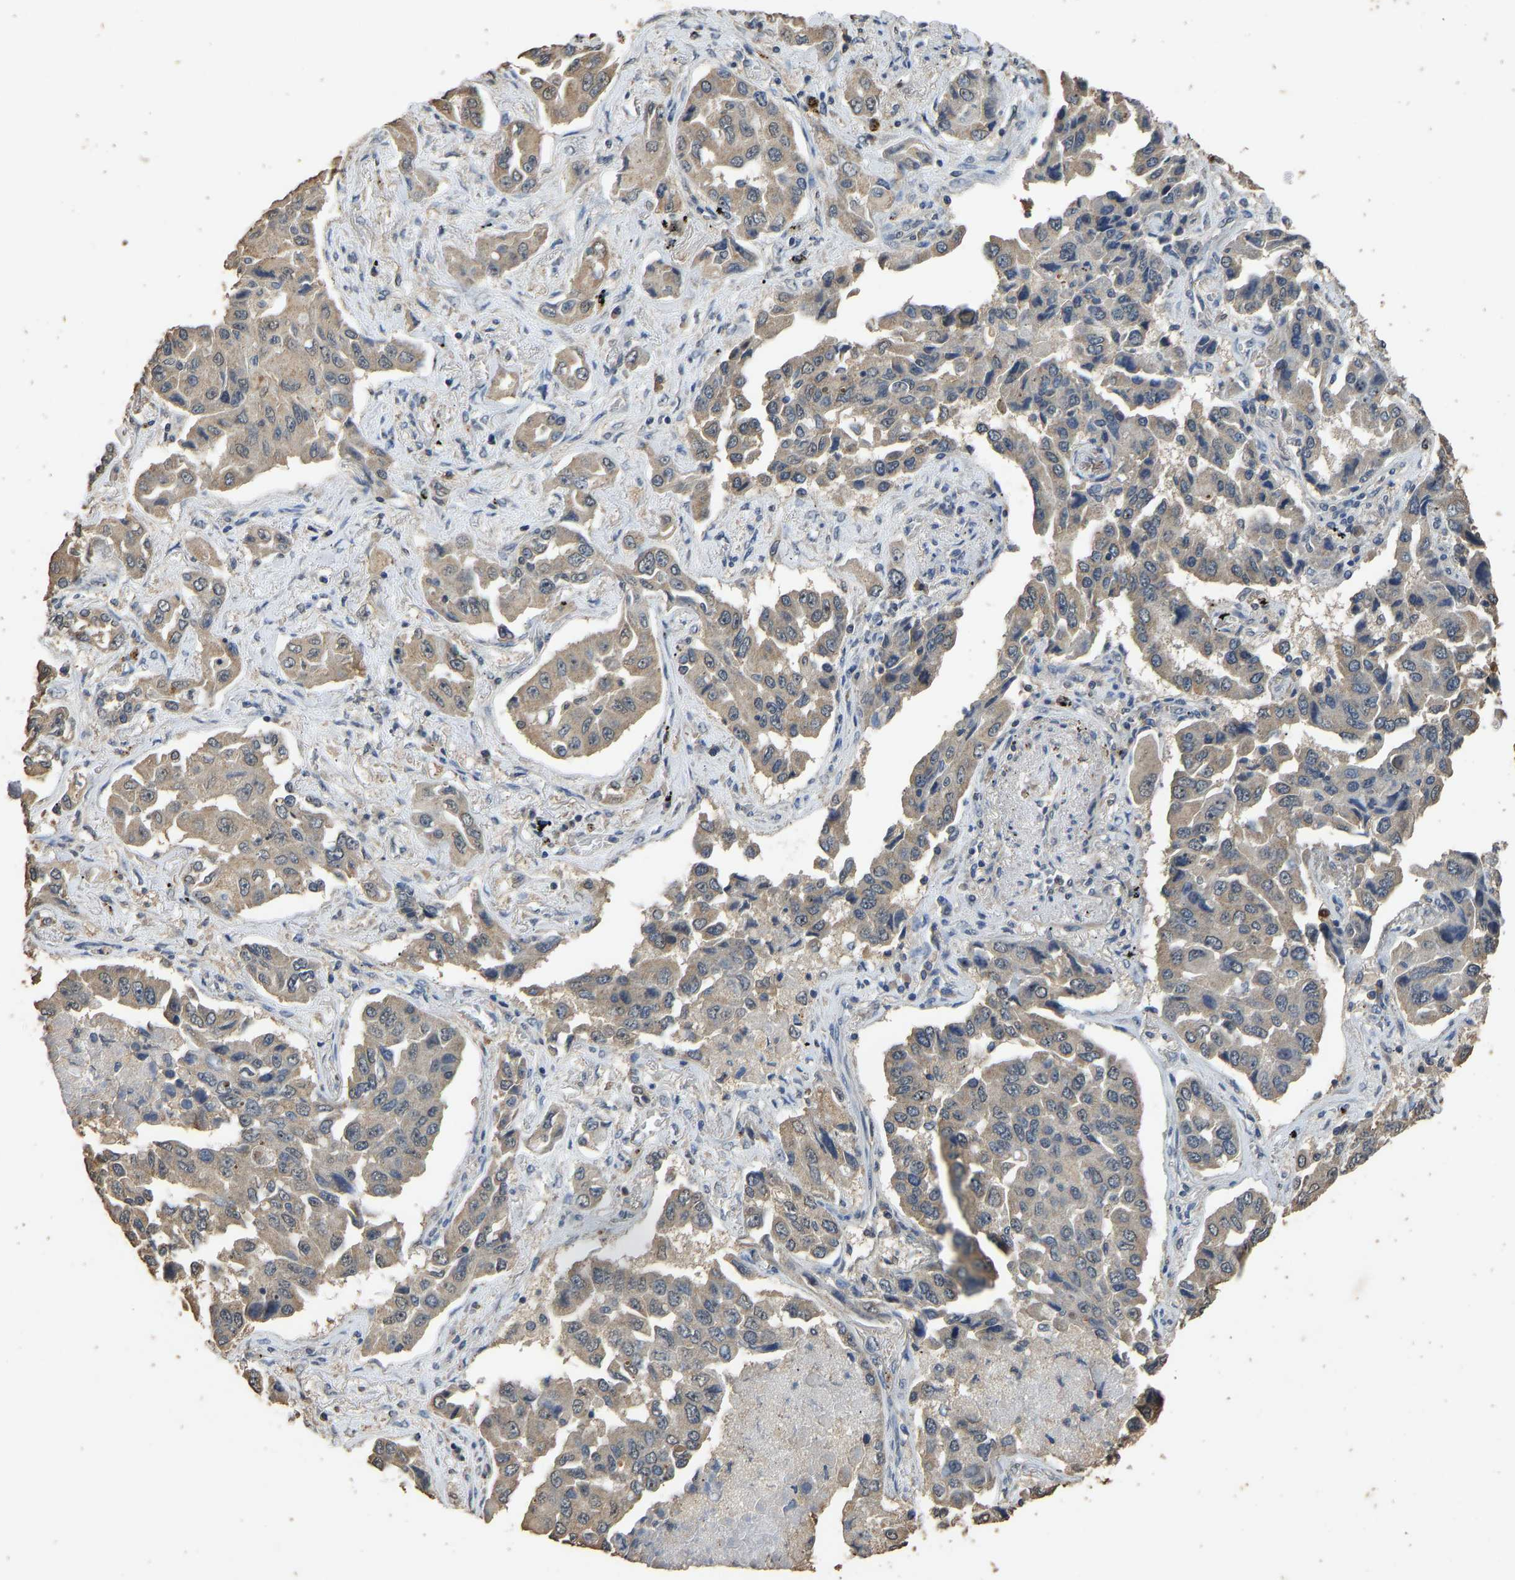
{"staining": {"intensity": "weak", "quantity": ">75%", "location": "cytoplasmic/membranous"}, "tissue": "lung cancer", "cell_type": "Tumor cells", "image_type": "cancer", "snomed": [{"axis": "morphology", "description": "Adenocarcinoma, NOS"}, {"axis": "topography", "description": "Lung"}], "caption": "IHC staining of adenocarcinoma (lung), which reveals low levels of weak cytoplasmic/membranous expression in about >75% of tumor cells indicating weak cytoplasmic/membranous protein expression. The staining was performed using DAB (brown) for protein detection and nuclei were counterstained in hematoxylin (blue).", "gene": "CIDEC", "patient": {"sex": "female", "age": 65}}